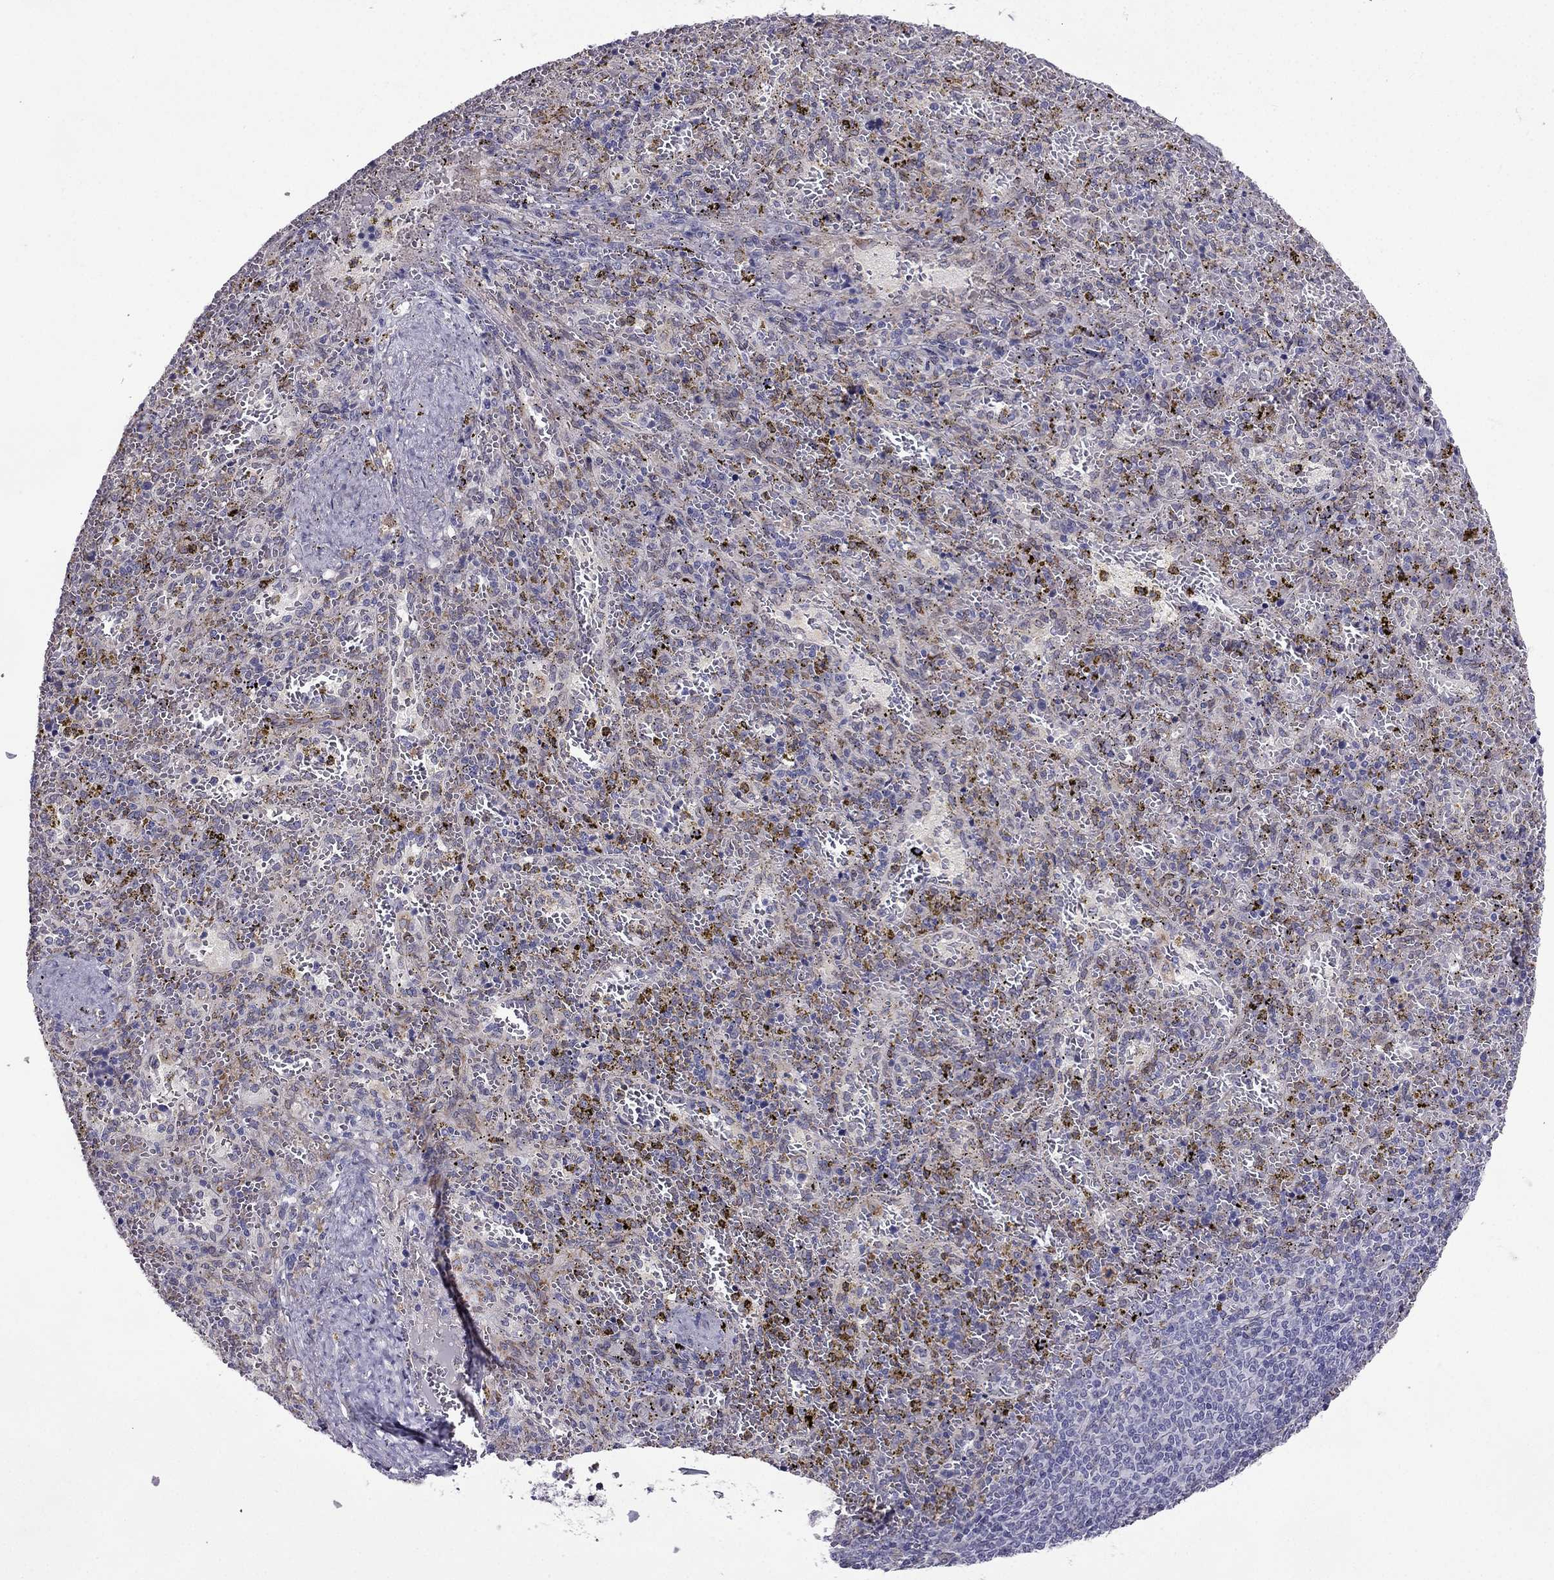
{"staining": {"intensity": "negative", "quantity": "none", "location": "none"}, "tissue": "spleen", "cell_type": "Cells in red pulp", "image_type": "normal", "snomed": [{"axis": "morphology", "description": "Normal tissue, NOS"}, {"axis": "topography", "description": "Spleen"}], "caption": "Spleen was stained to show a protein in brown. There is no significant positivity in cells in red pulp. (DAB (3,3'-diaminobenzidine) immunohistochemistry (IHC), high magnification).", "gene": "IKBIP", "patient": {"sex": "female", "age": 50}}